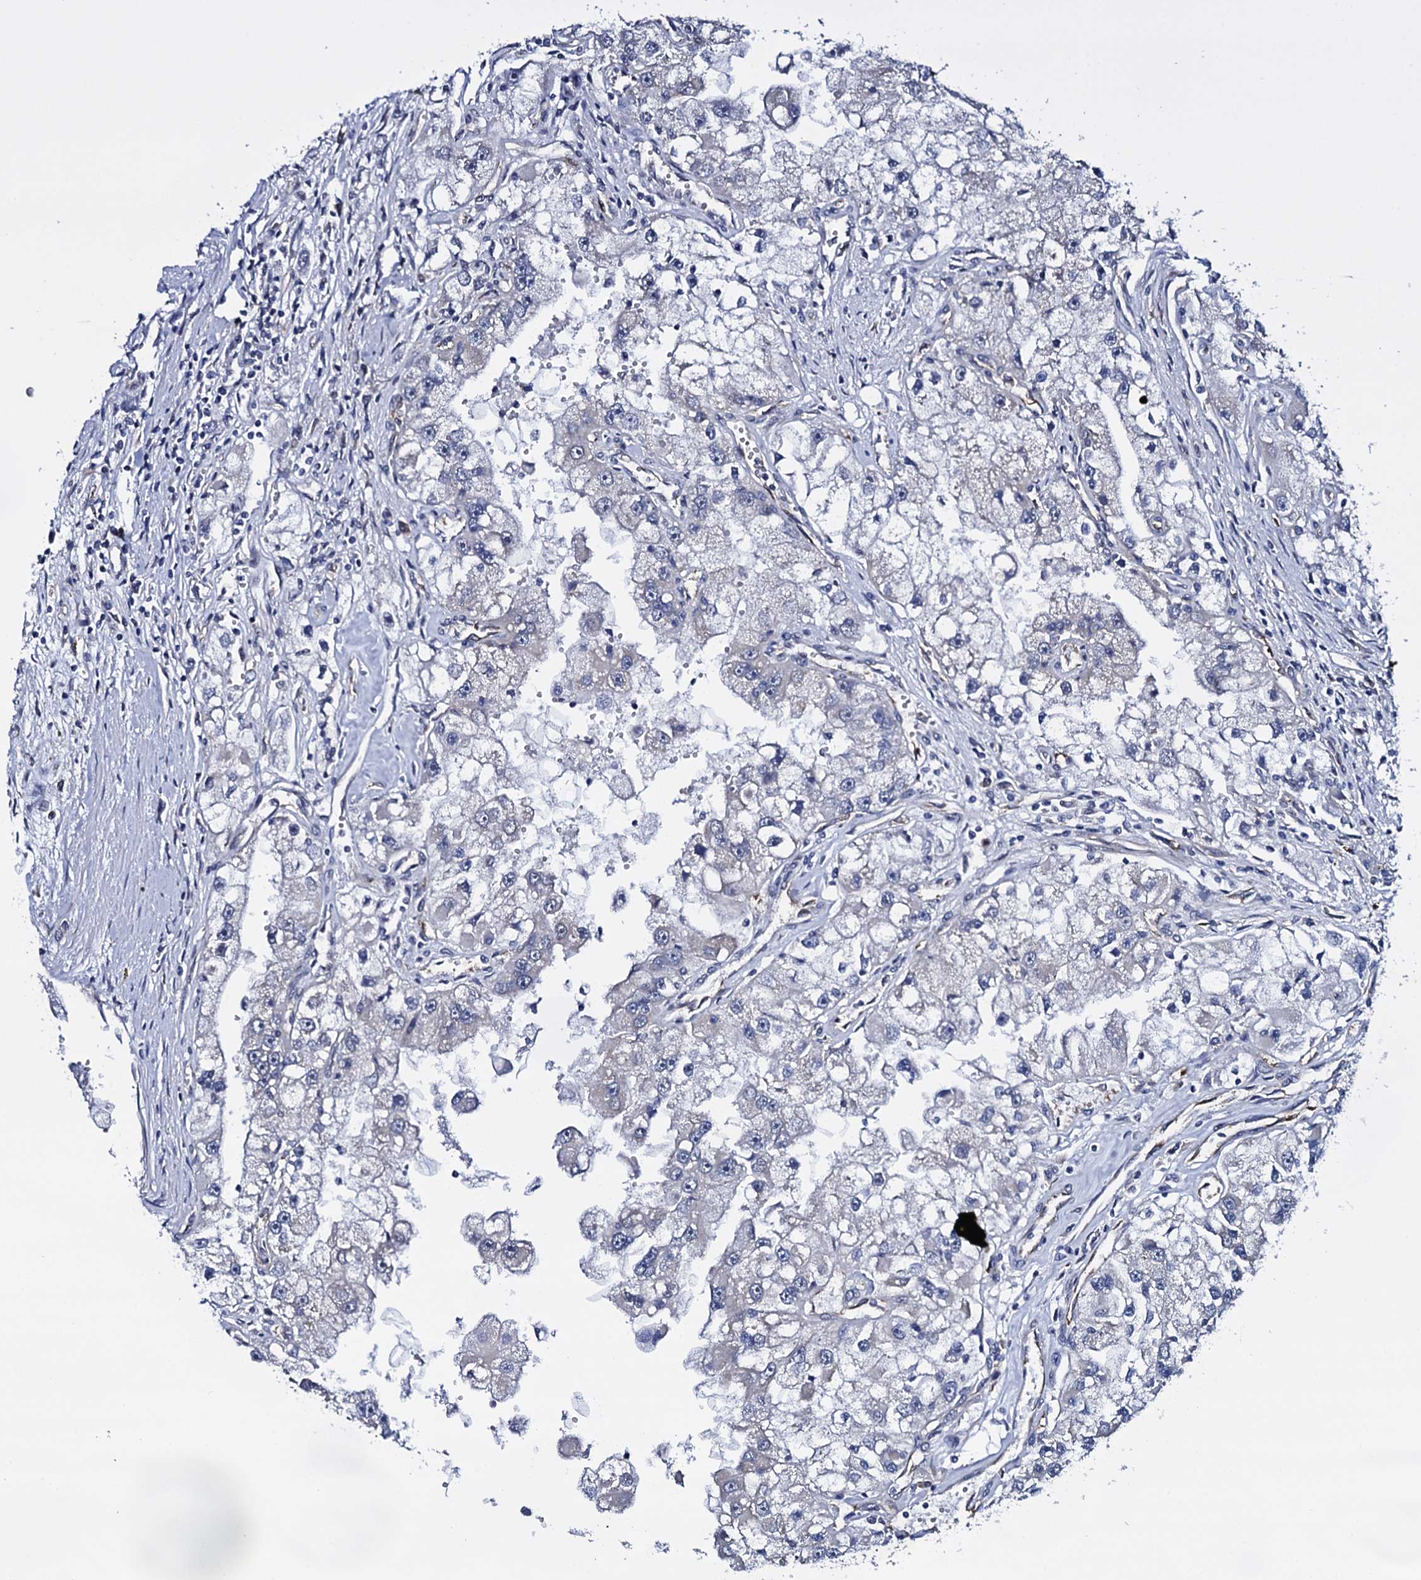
{"staining": {"intensity": "negative", "quantity": "none", "location": "none"}, "tissue": "renal cancer", "cell_type": "Tumor cells", "image_type": "cancer", "snomed": [{"axis": "morphology", "description": "Adenocarcinoma, NOS"}, {"axis": "topography", "description": "Kidney"}], "caption": "A photomicrograph of renal cancer (adenocarcinoma) stained for a protein demonstrates no brown staining in tumor cells. (DAB IHC visualized using brightfield microscopy, high magnification).", "gene": "GAREM1", "patient": {"sex": "male", "age": 63}}